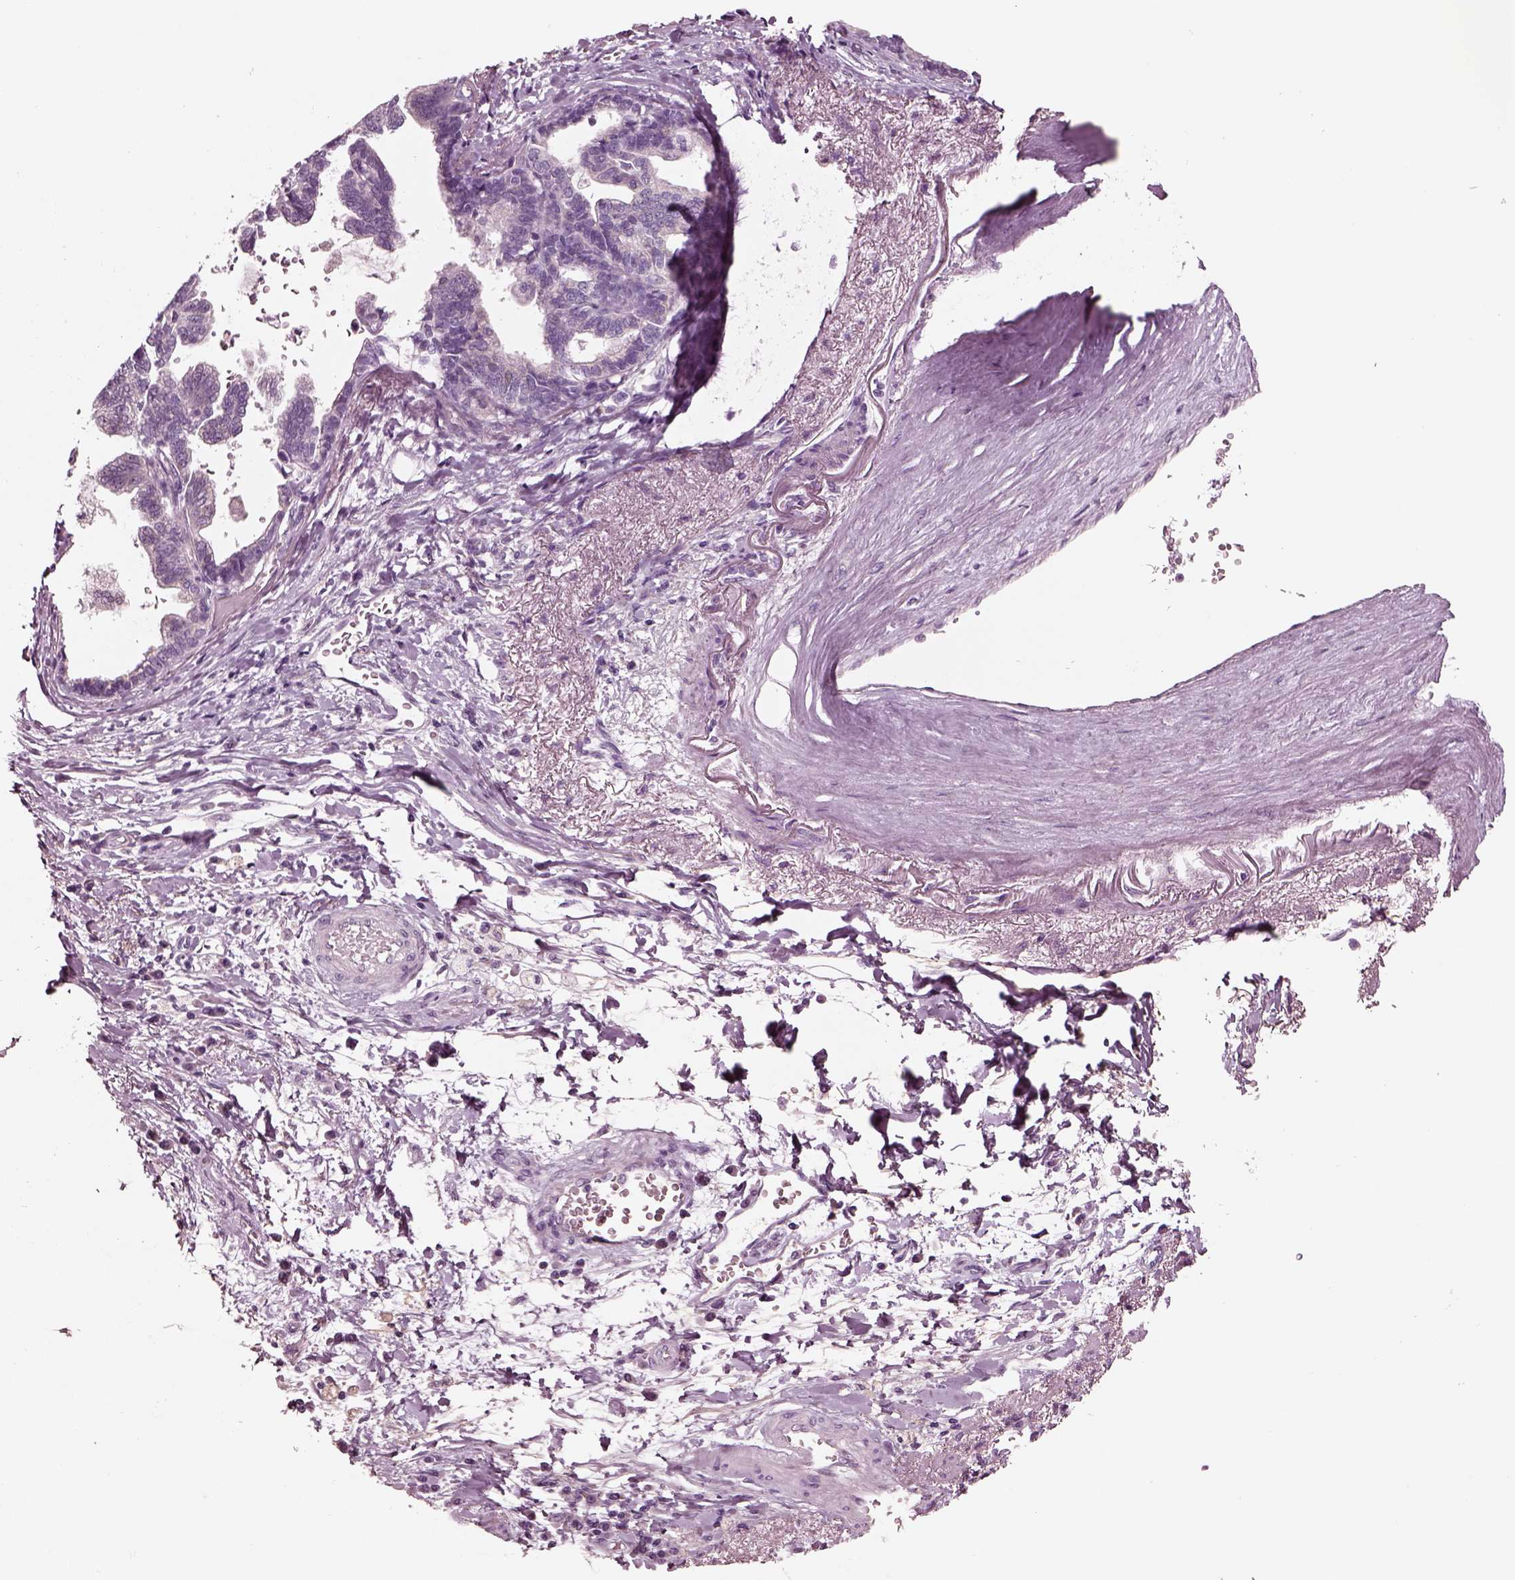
{"staining": {"intensity": "negative", "quantity": "none", "location": "none"}, "tissue": "stomach cancer", "cell_type": "Tumor cells", "image_type": "cancer", "snomed": [{"axis": "morphology", "description": "Adenocarcinoma, NOS"}, {"axis": "topography", "description": "Stomach"}], "caption": "Immunohistochemical staining of human adenocarcinoma (stomach) reveals no significant expression in tumor cells.", "gene": "NMRK2", "patient": {"sex": "male", "age": 83}}